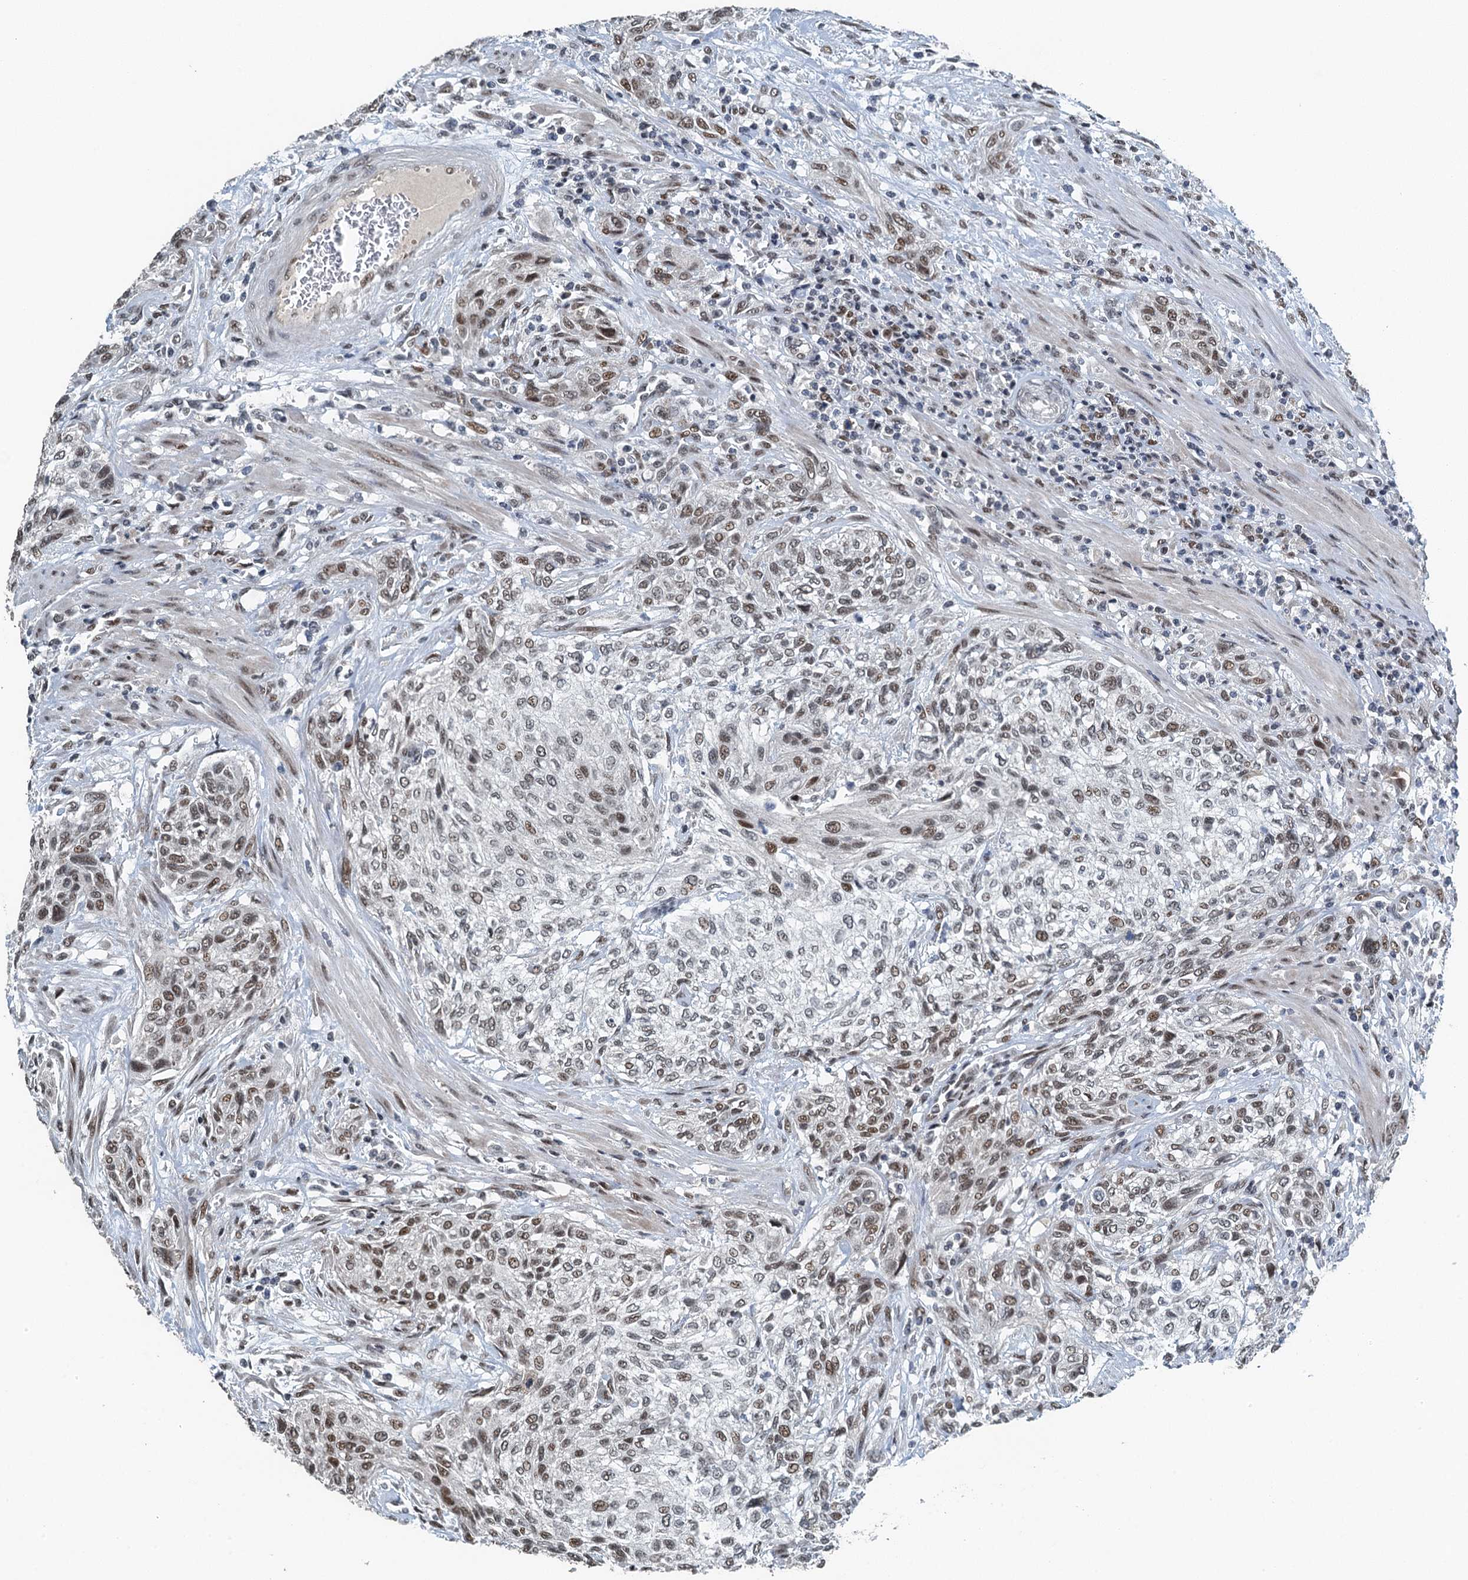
{"staining": {"intensity": "moderate", "quantity": "25%-75%", "location": "nuclear"}, "tissue": "urothelial cancer", "cell_type": "Tumor cells", "image_type": "cancer", "snomed": [{"axis": "morphology", "description": "Normal tissue, NOS"}, {"axis": "morphology", "description": "Urothelial carcinoma, NOS"}, {"axis": "topography", "description": "Urinary bladder"}, {"axis": "topography", "description": "Peripheral nerve tissue"}], "caption": "Transitional cell carcinoma stained with DAB IHC displays medium levels of moderate nuclear expression in approximately 25%-75% of tumor cells.", "gene": "MTA3", "patient": {"sex": "male", "age": 35}}